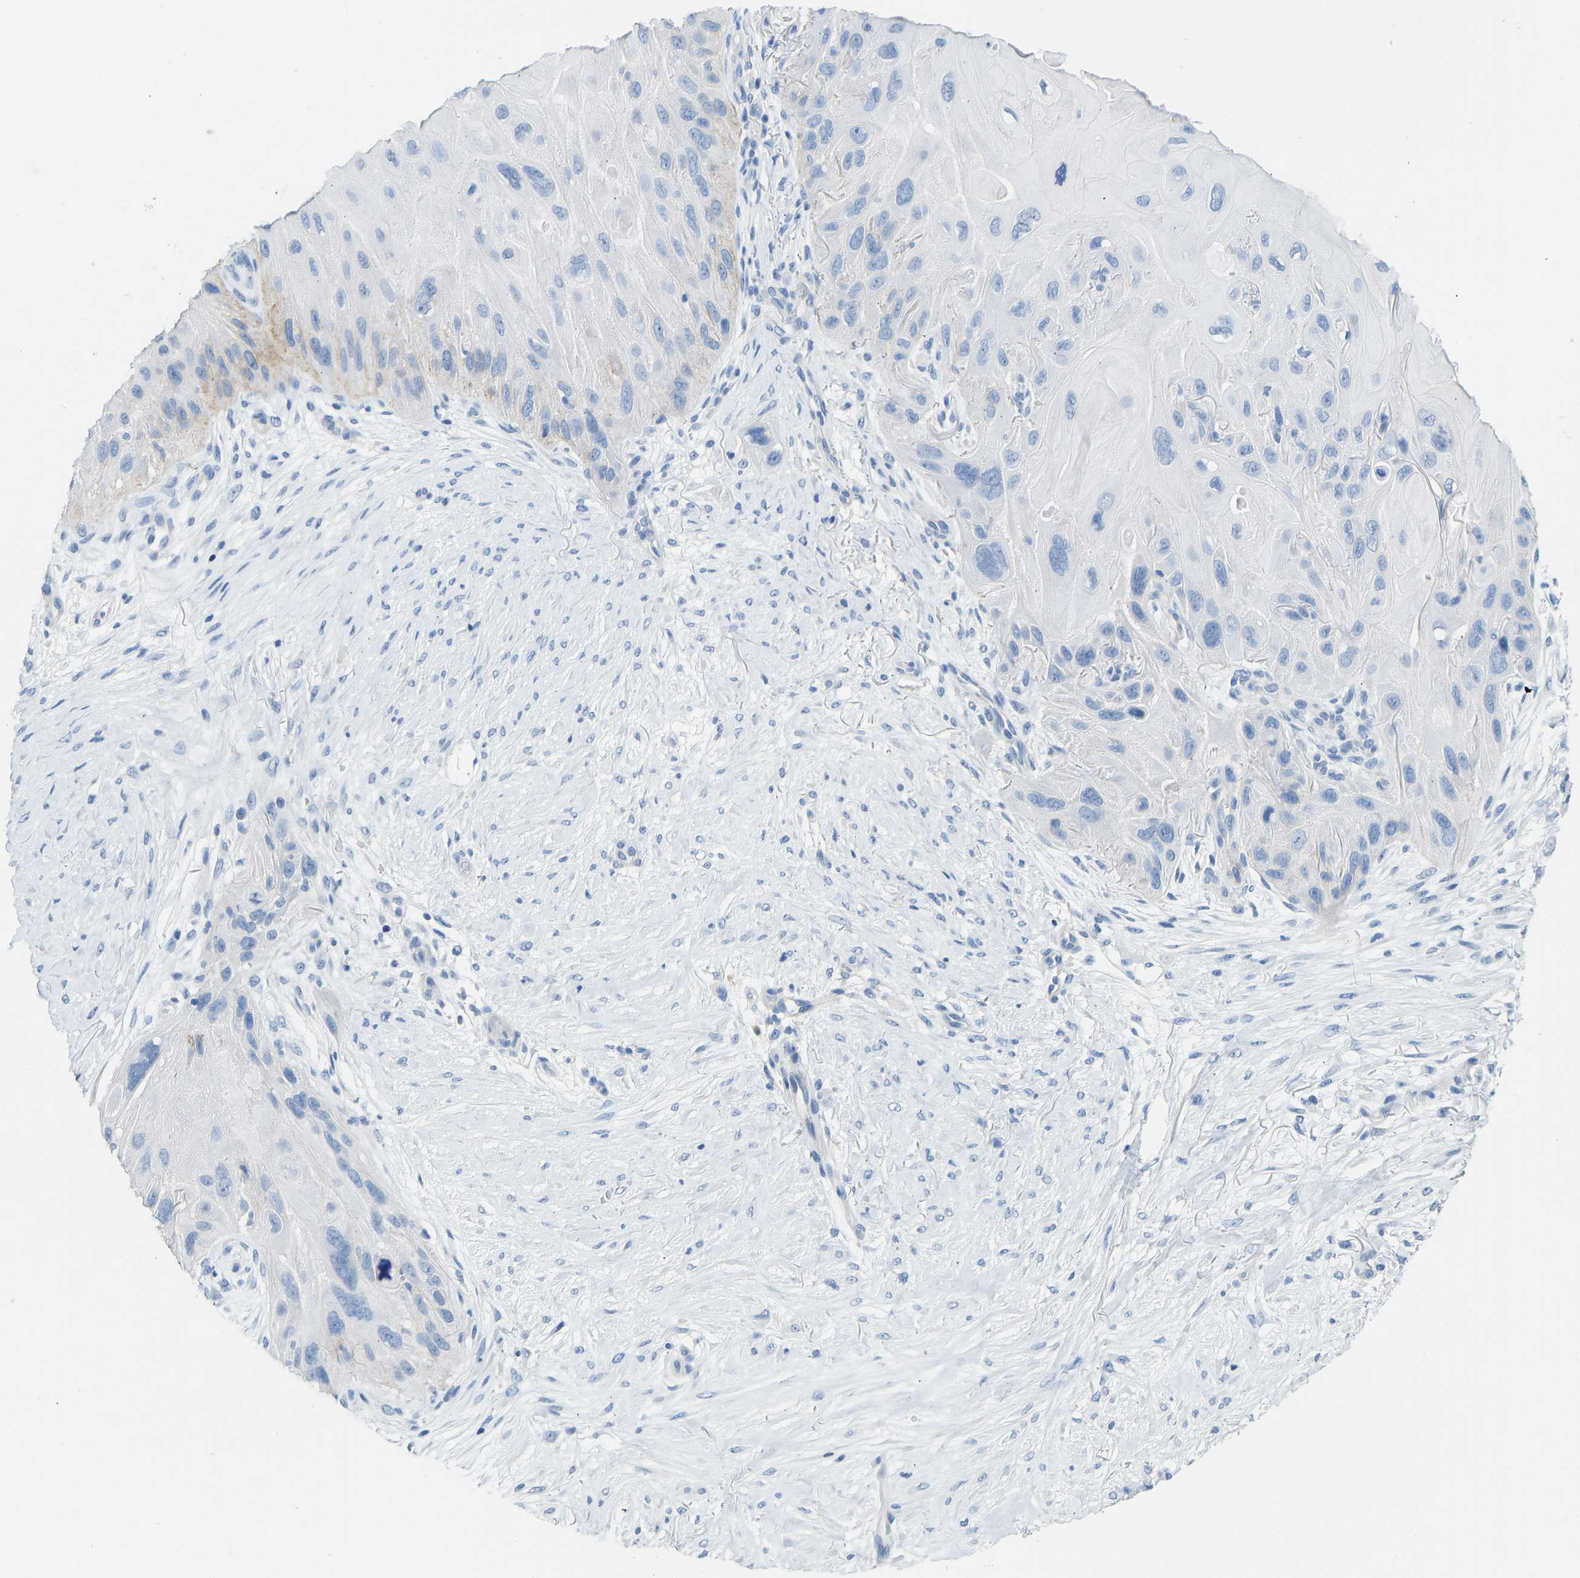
{"staining": {"intensity": "negative", "quantity": "none", "location": "none"}, "tissue": "skin cancer", "cell_type": "Tumor cells", "image_type": "cancer", "snomed": [{"axis": "morphology", "description": "Squamous cell carcinoma, NOS"}, {"axis": "topography", "description": "Skin"}], "caption": "Immunohistochemistry of human skin cancer (squamous cell carcinoma) exhibits no positivity in tumor cells.", "gene": "ATP1A1", "patient": {"sex": "female", "age": 77}}